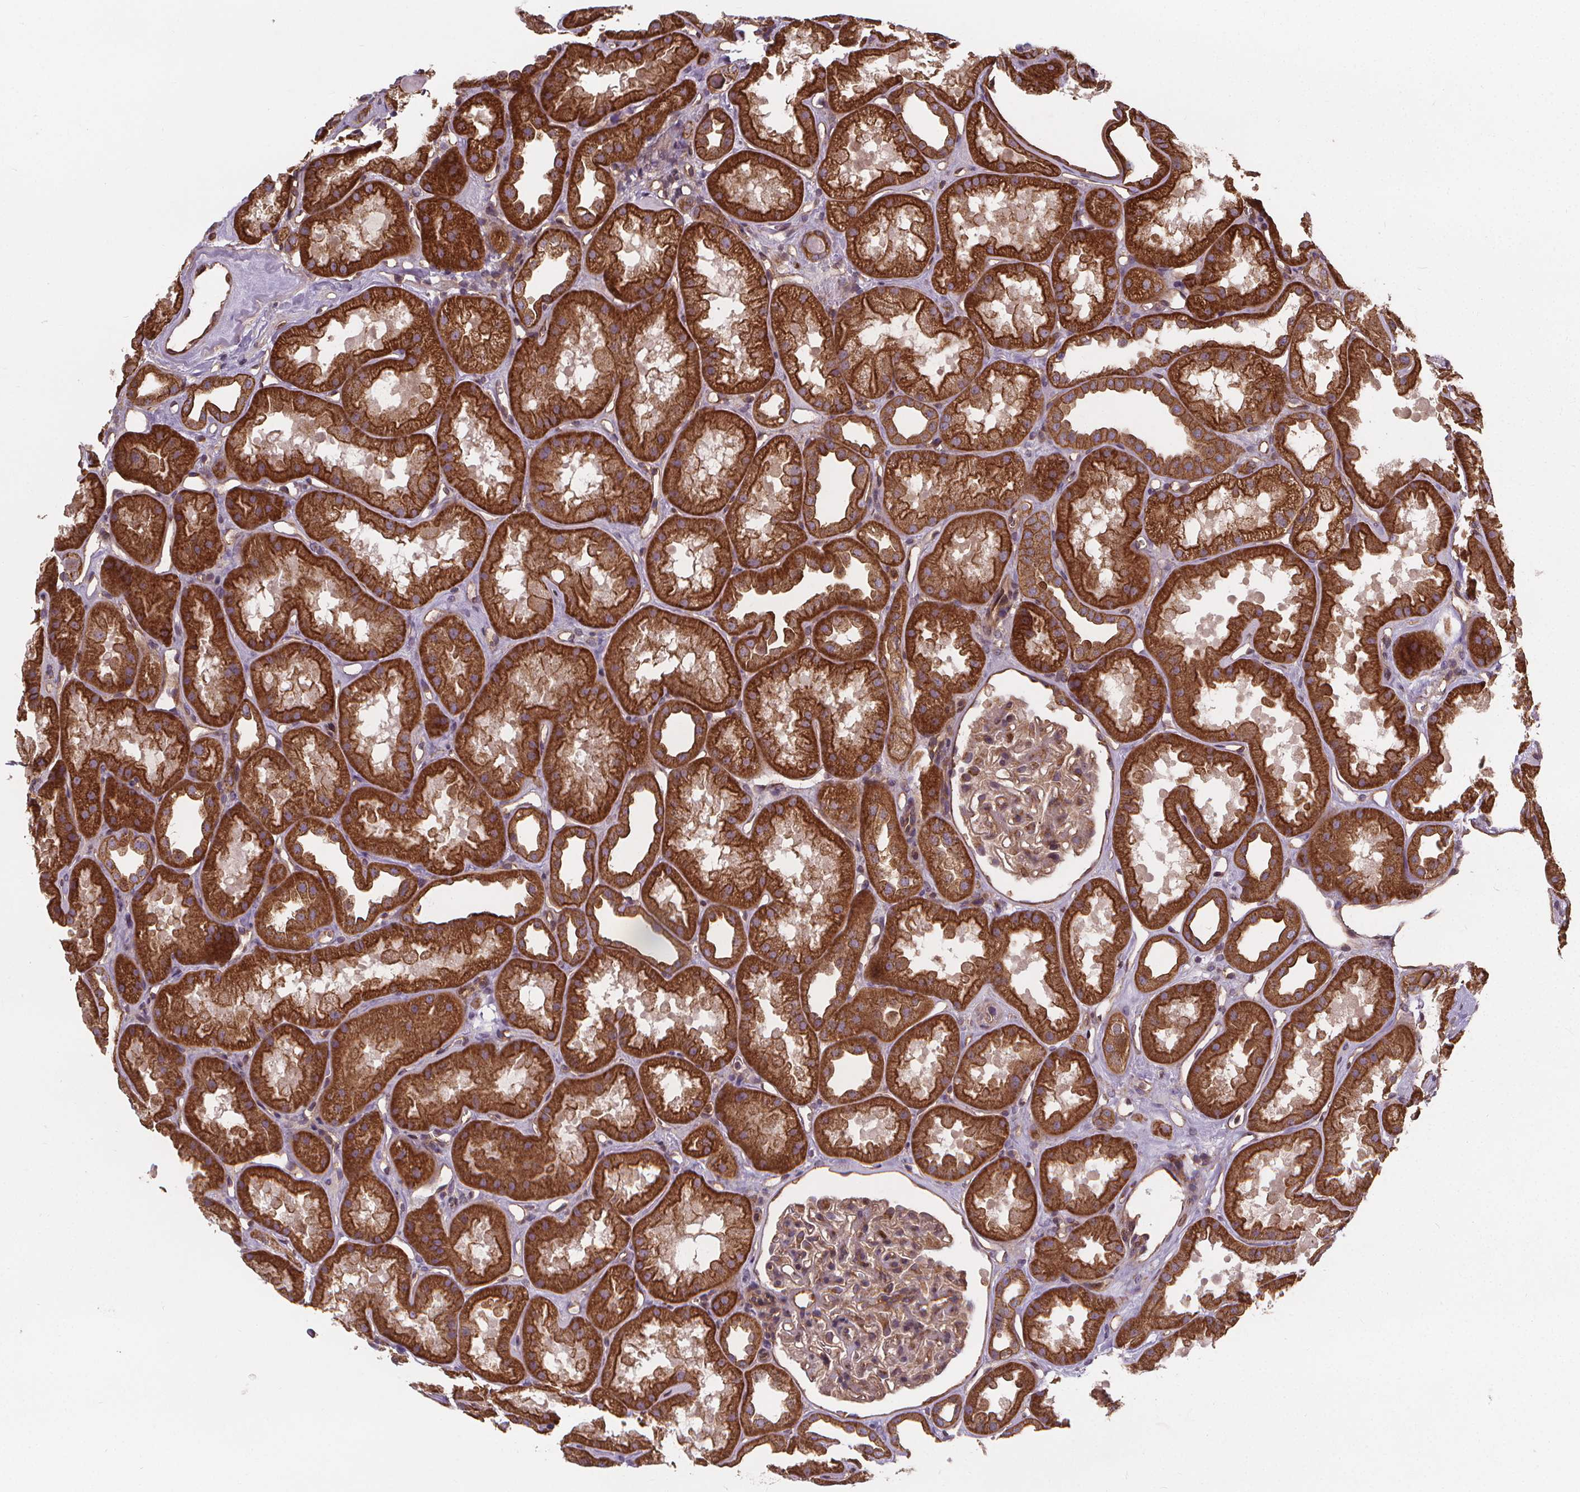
{"staining": {"intensity": "moderate", "quantity": ">75%", "location": "cytoplasmic/membranous"}, "tissue": "kidney", "cell_type": "Cells in glomeruli", "image_type": "normal", "snomed": [{"axis": "morphology", "description": "Normal tissue, NOS"}, {"axis": "topography", "description": "Kidney"}], "caption": "The photomicrograph shows staining of normal kidney, revealing moderate cytoplasmic/membranous protein staining (brown color) within cells in glomeruli.", "gene": "CLINT1", "patient": {"sex": "male", "age": 61}}